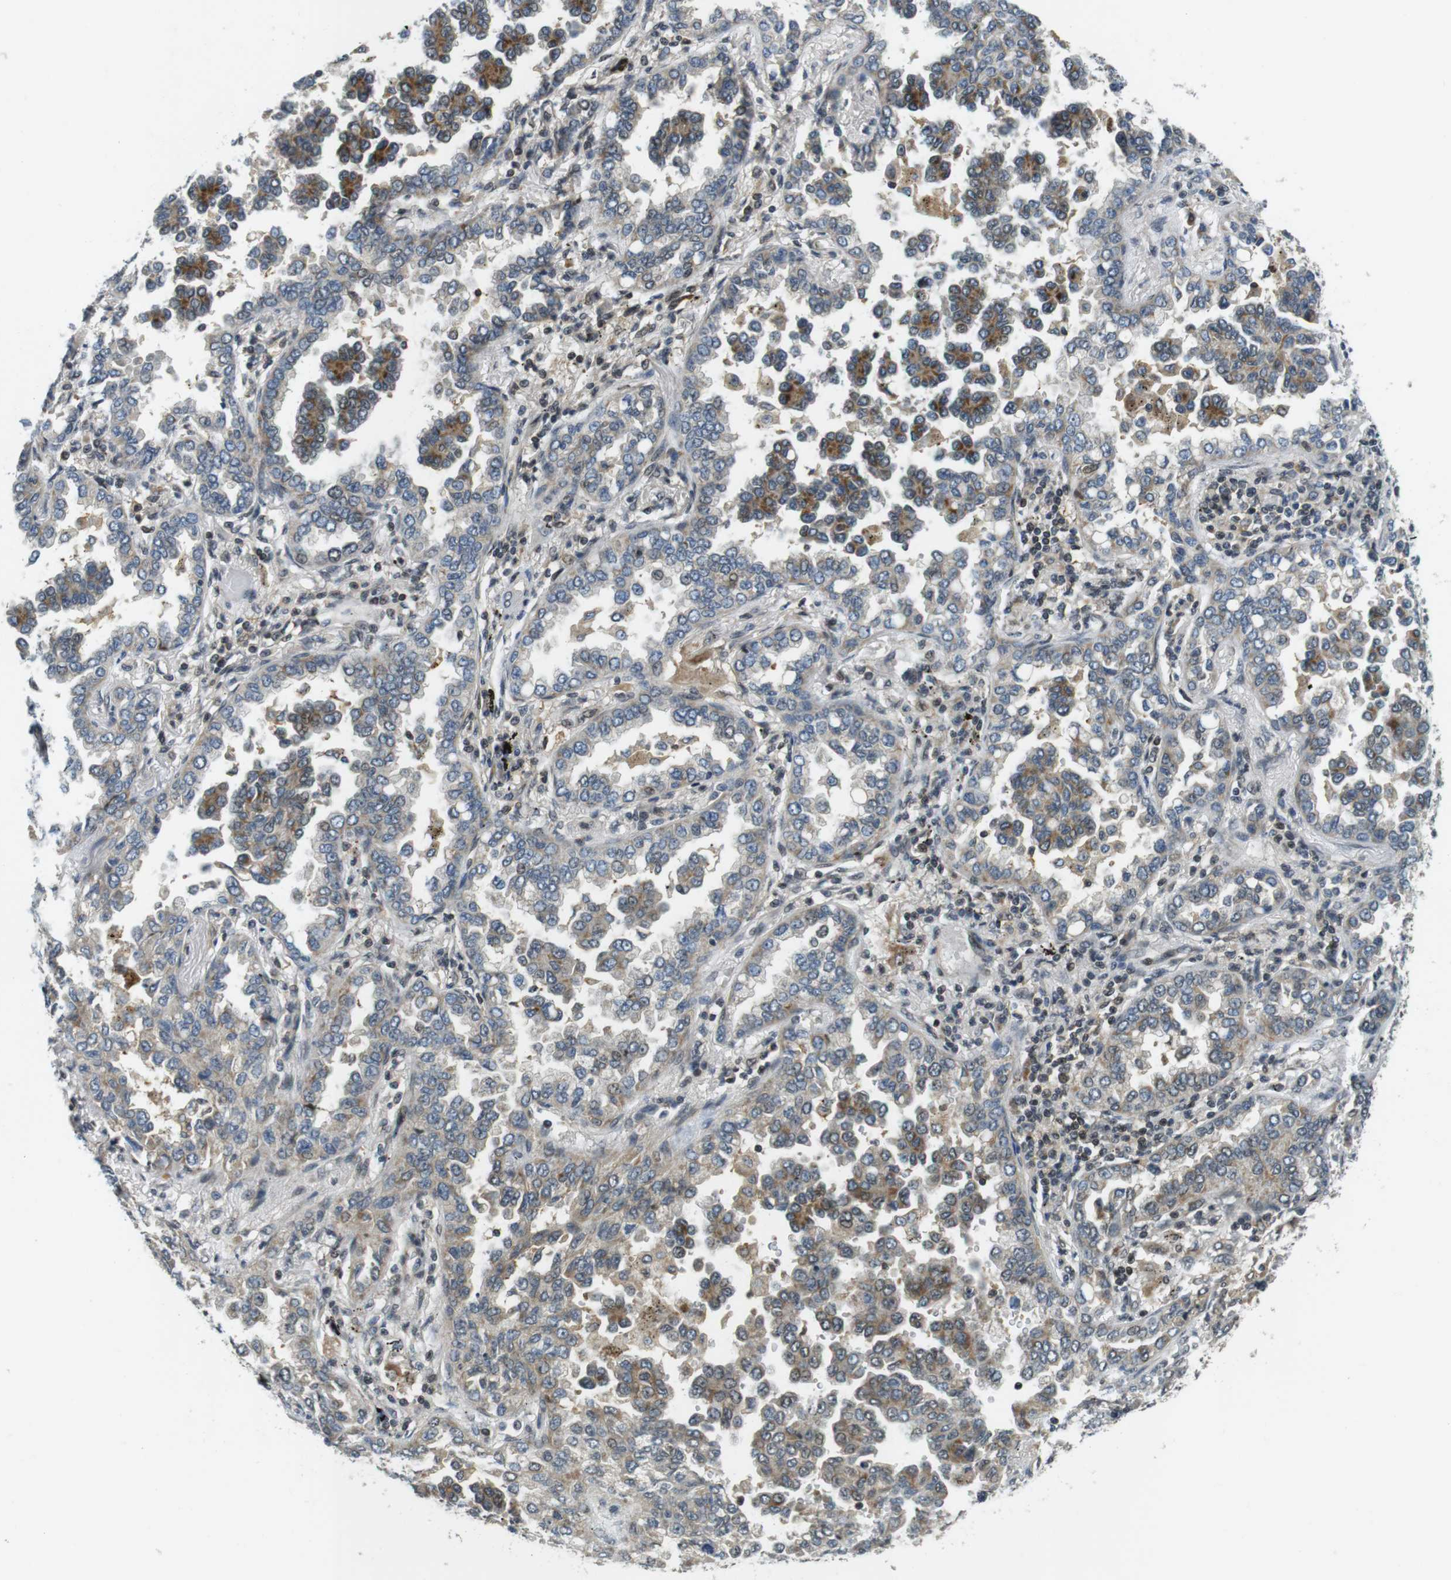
{"staining": {"intensity": "moderate", "quantity": "25%-75%", "location": "cytoplasmic/membranous"}, "tissue": "lung cancer", "cell_type": "Tumor cells", "image_type": "cancer", "snomed": [{"axis": "morphology", "description": "Normal tissue, NOS"}, {"axis": "morphology", "description": "Adenocarcinoma, NOS"}, {"axis": "topography", "description": "Lung"}], "caption": "Protein staining of lung adenocarcinoma tissue displays moderate cytoplasmic/membranous staining in approximately 25%-75% of tumor cells. Nuclei are stained in blue.", "gene": "BRD4", "patient": {"sex": "male", "age": 59}}